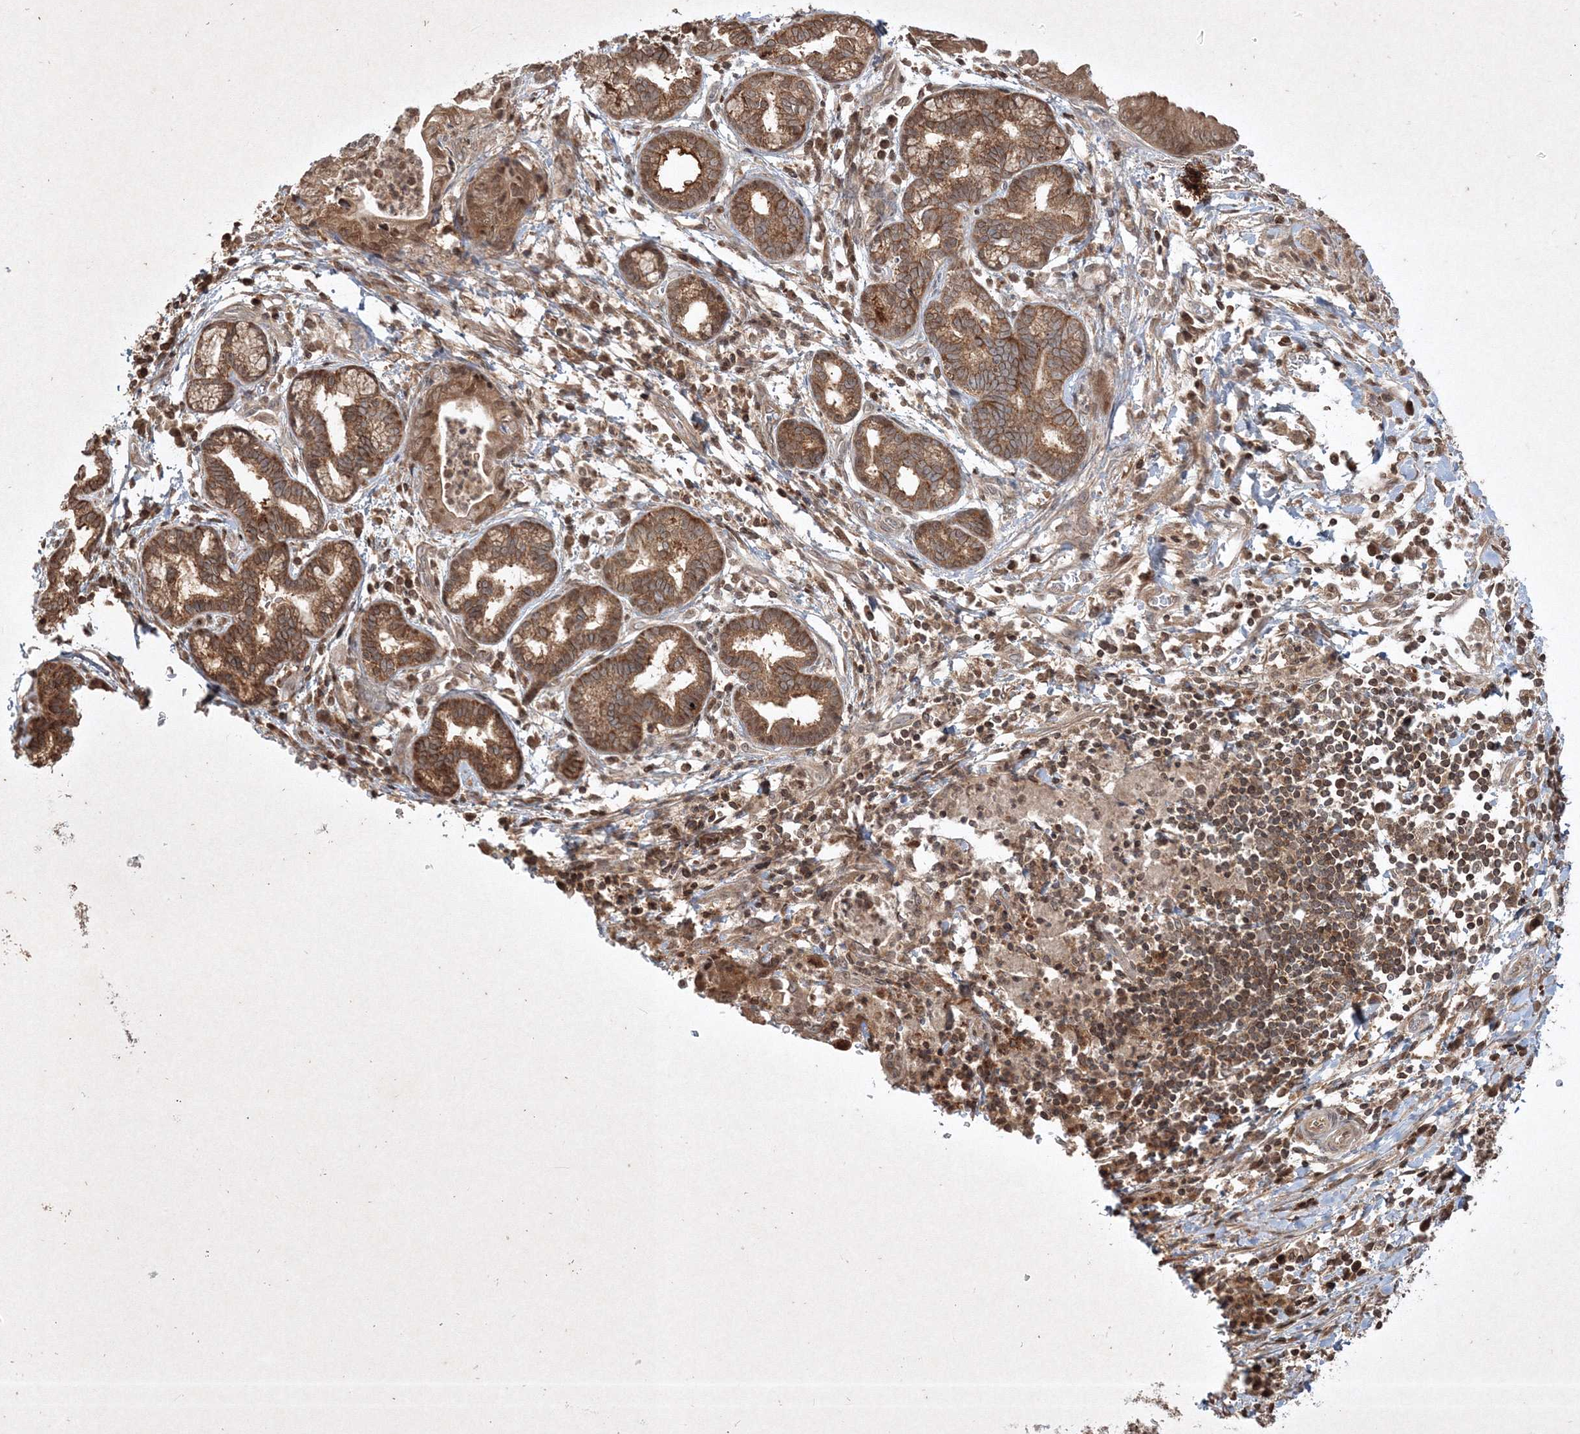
{"staining": {"intensity": "moderate", "quantity": ">75%", "location": "cytoplasmic/membranous"}, "tissue": "pancreatic cancer", "cell_type": "Tumor cells", "image_type": "cancer", "snomed": [{"axis": "morphology", "description": "Adenocarcinoma, NOS"}, {"axis": "topography", "description": "Pancreas"}], "caption": "Pancreatic adenocarcinoma was stained to show a protein in brown. There is medium levels of moderate cytoplasmic/membranous positivity in approximately >75% of tumor cells.", "gene": "PLTP", "patient": {"sex": "male", "age": 75}}